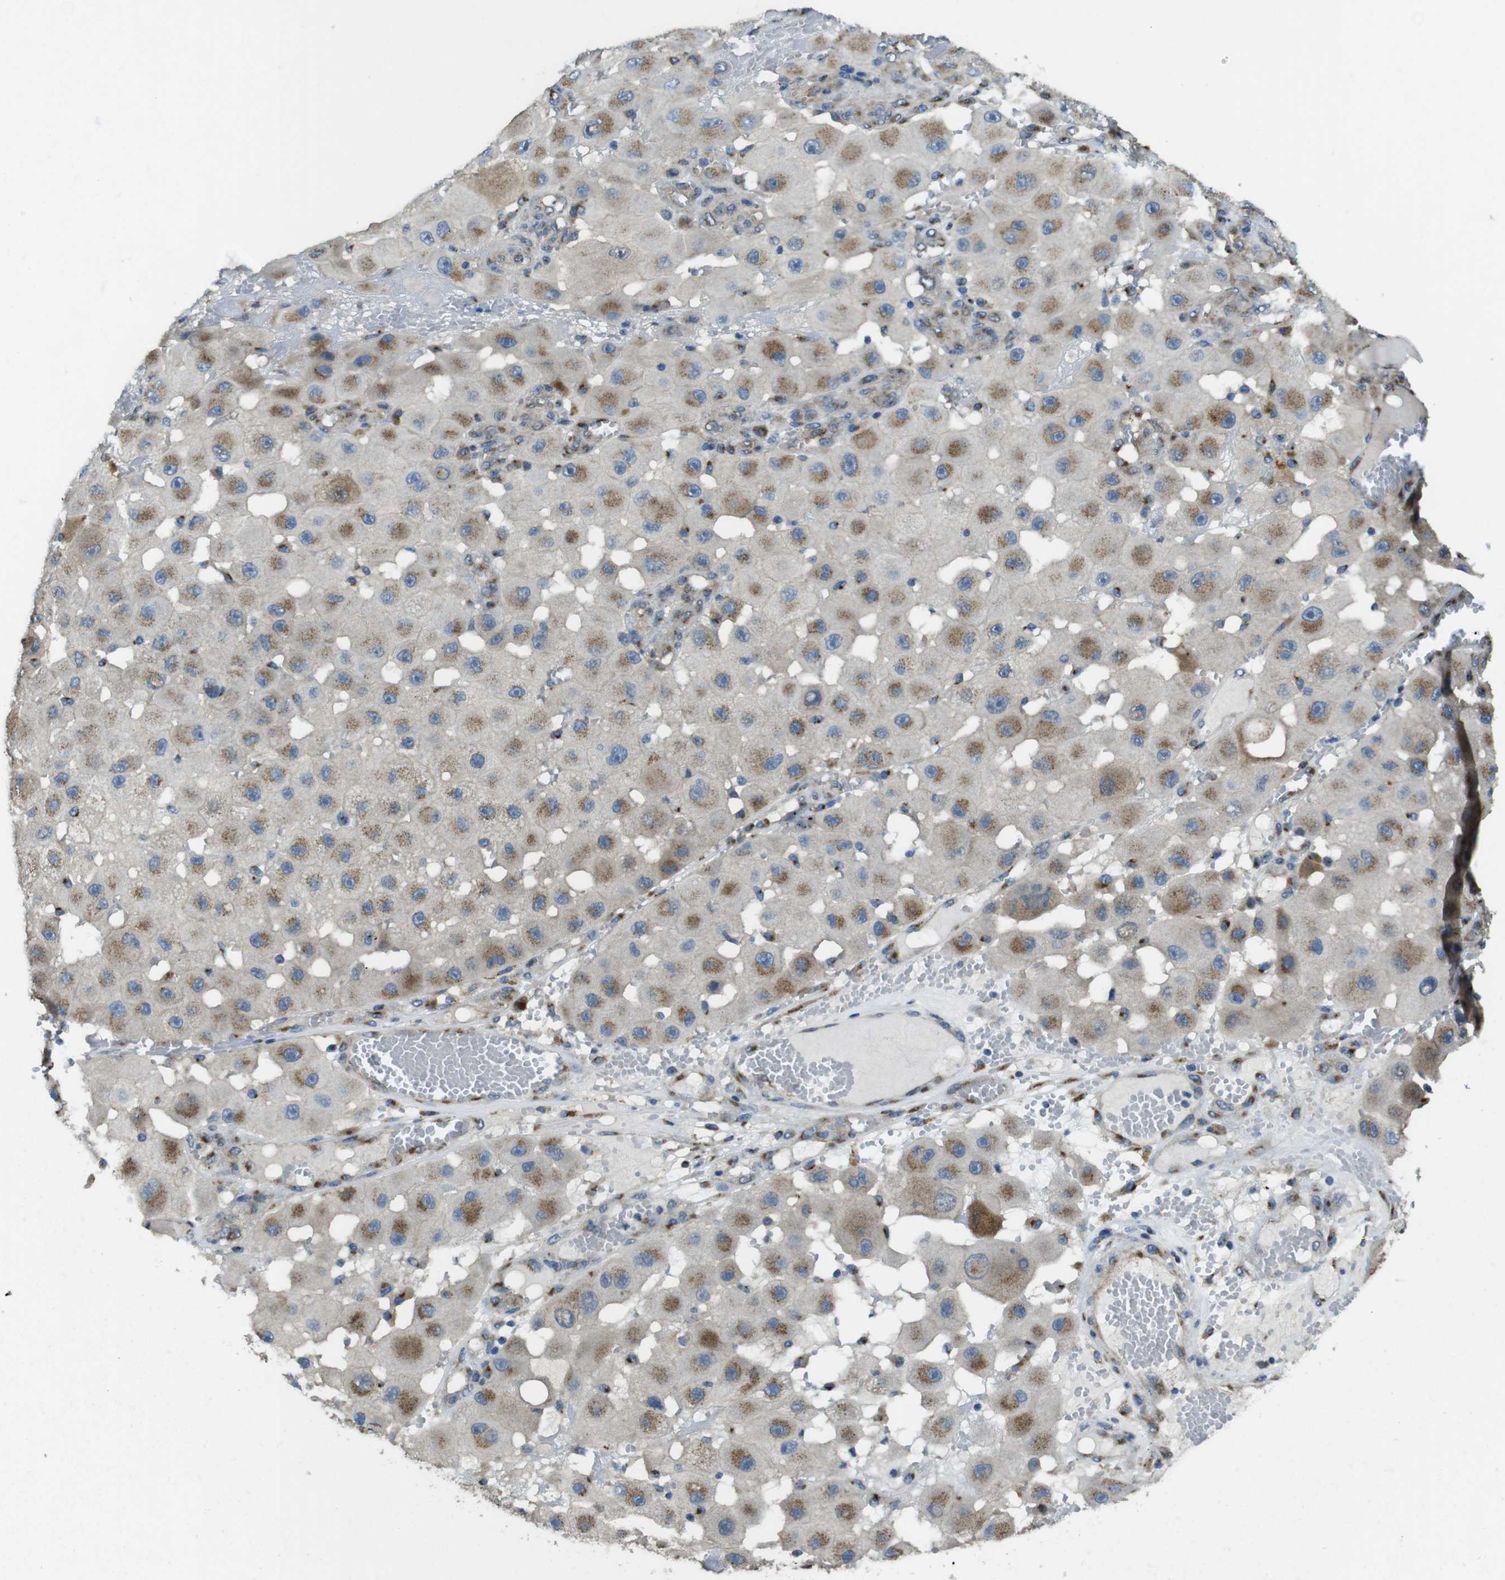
{"staining": {"intensity": "moderate", "quantity": ">75%", "location": "cytoplasmic/membranous"}, "tissue": "melanoma", "cell_type": "Tumor cells", "image_type": "cancer", "snomed": [{"axis": "morphology", "description": "Malignant melanoma, NOS"}, {"axis": "topography", "description": "Skin"}], "caption": "An immunohistochemistry micrograph of tumor tissue is shown. Protein staining in brown highlights moderate cytoplasmic/membranous positivity in melanoma within tumor cells. (brown staining indicates protein expression, while blue staining denotes nuclei).", "gene": "RAB6A", "patient": {"sex": "female", "age": 81}}